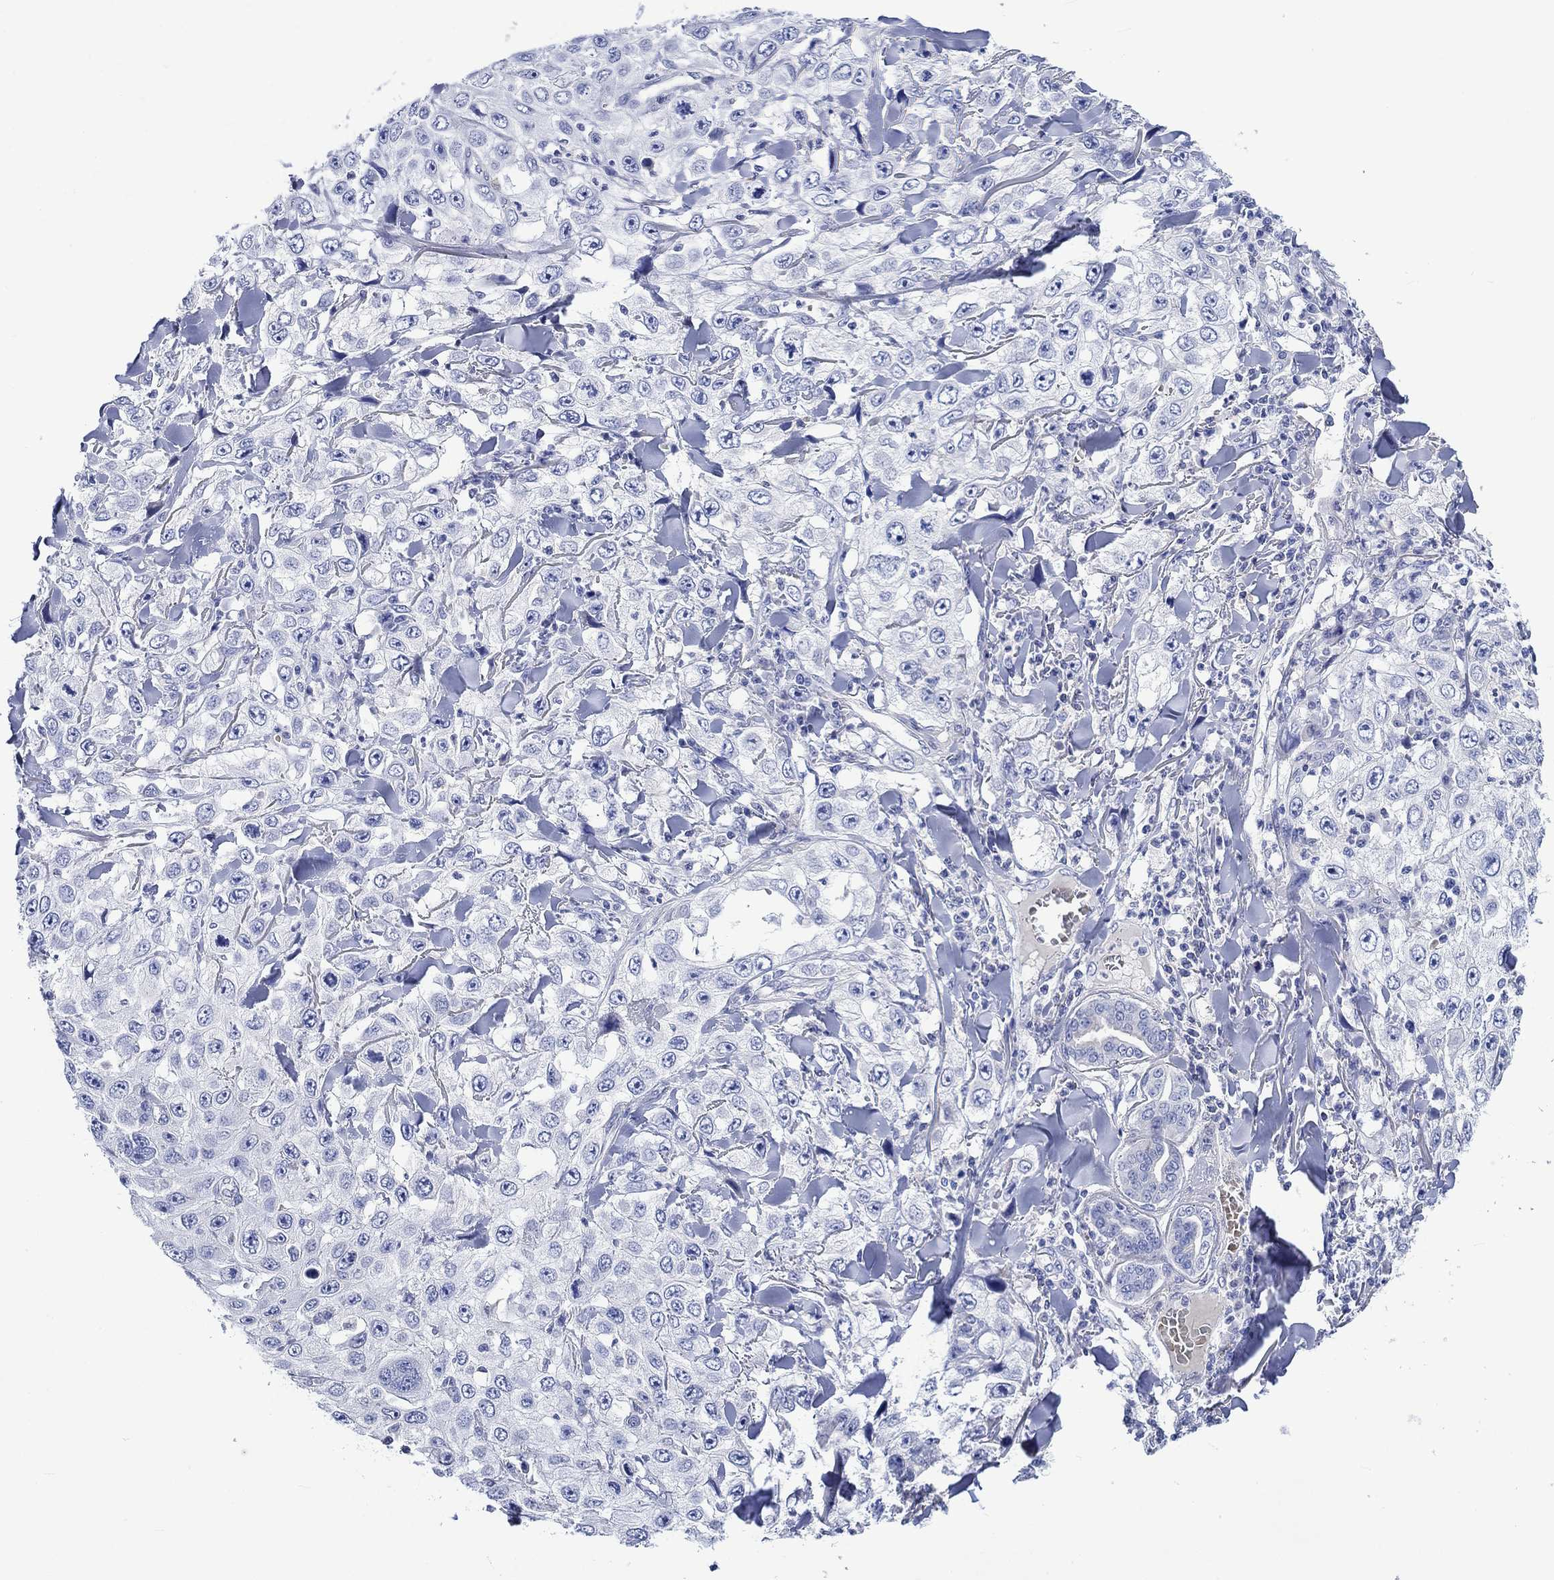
{"staining": {"intensity": "negative", "quantity": "none", "location": "none"}, "tissue": "skin cancer", "cell_type": "Tumor cells", "image_type": "cancer", "snomed": [{"axis": "morphology", "description": "Squamous cell carcinoma, NOS"}, {"axis": "topography", "description": "Skin"}], "caption": "The IHC histopathology image has no significant expression in tumor cells of skin squamous cell carcinoma tissue. (Immunohistochemistry, brightfield microscopy, high magnification).", "gene": "NRIP3", "patient": {"sex": "male", "age": 82}}